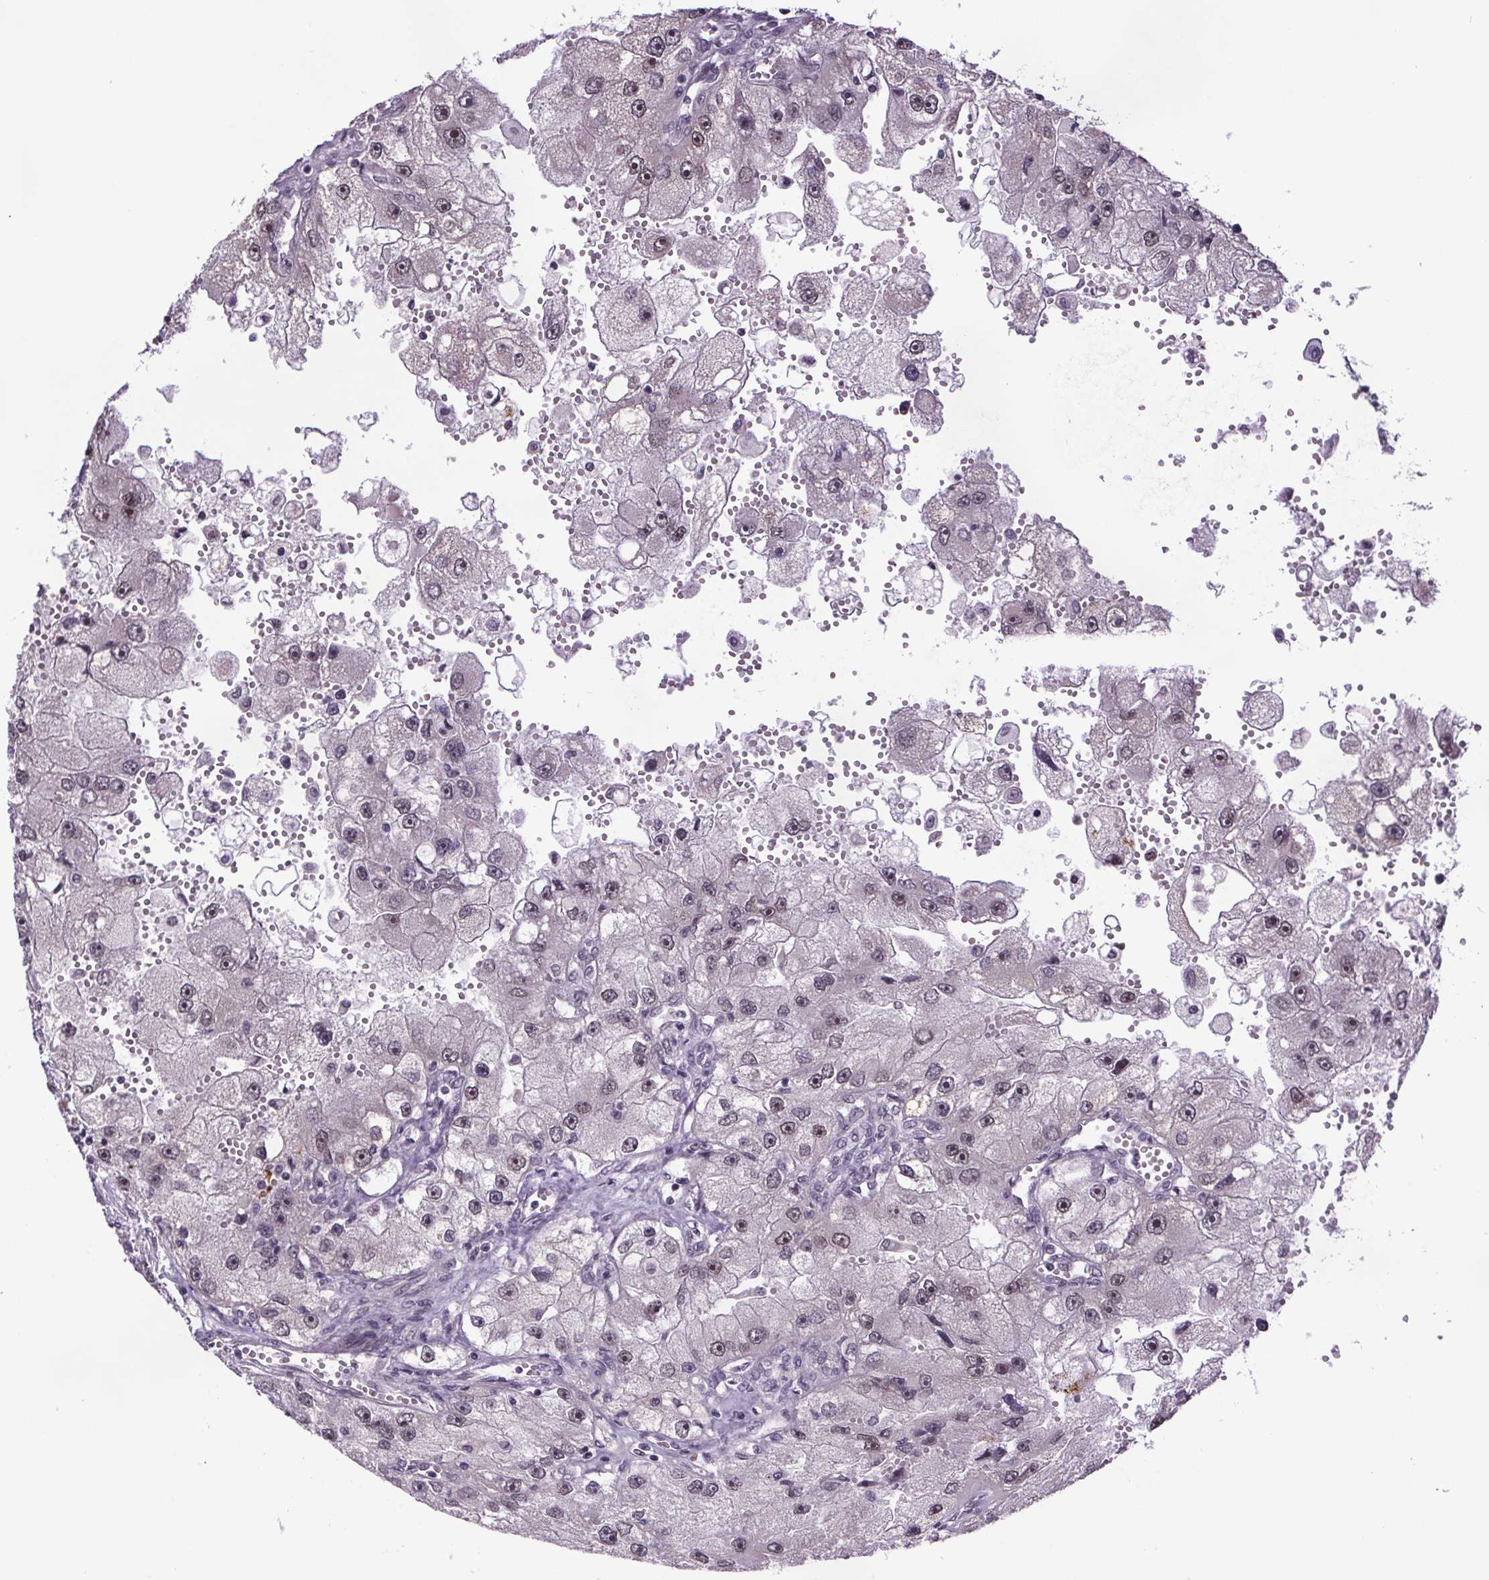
{"staining": {"intensity": "weak", "quantity": "25%-75%", "location": "nuclear"}, "tissue": "renal cancer", "cell_type": "Tumor cells", "image_type": "cancer", "snomed": [{"axis": "morphology", "description": "Adenocarcinoma, NOS"}, {"axis": "topography", "description": "Kidney"}], "caption": "Renal adenocarcinoma stained for a protein demonstrates weak nuclear positivity in tumor cells.", "gene": "ATMIN", "patient": {"sex": "male", "age": 63}}